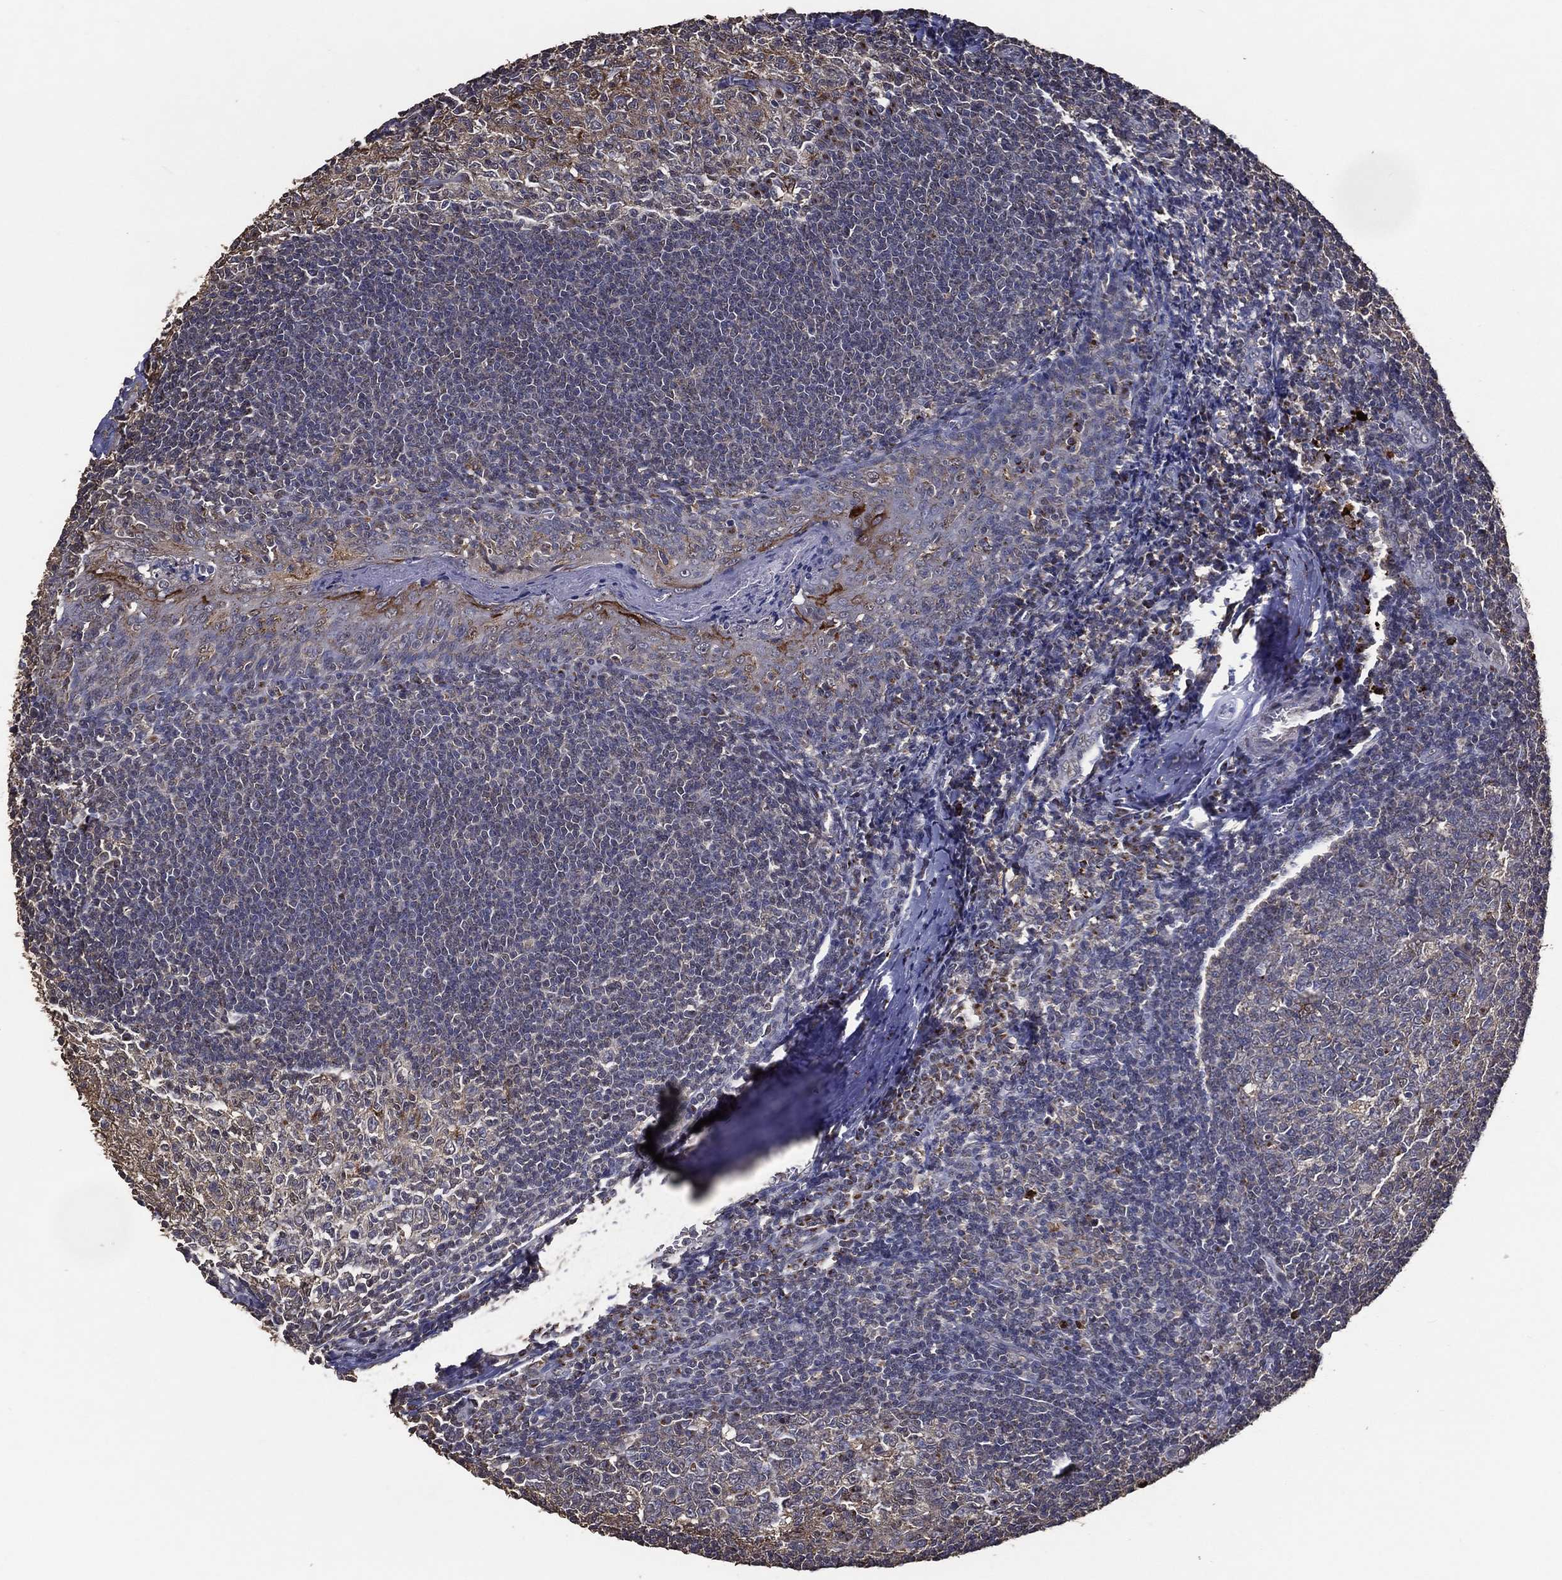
{"staining": {"intensity": "moderate", "quantity": "<25%", "location": "cytoplasmic/membranous"}, "tissue": "tonsil", "cell_type": "Germinal center cells", "image_type": "normal", "snomed": [{"axis": "morphology", "description": "Normal tissue, NOS"}, {"axis": "topography", "description": "Tonsil"}], "caption": "This image exhibits IHC staining of unremarkable human tonsil, with low moderate cytoplasmic/membranous positivity in about <25% of germinal center cells.", "gene": "GPR183", "patient": {"sex": "male", "age": 33}}